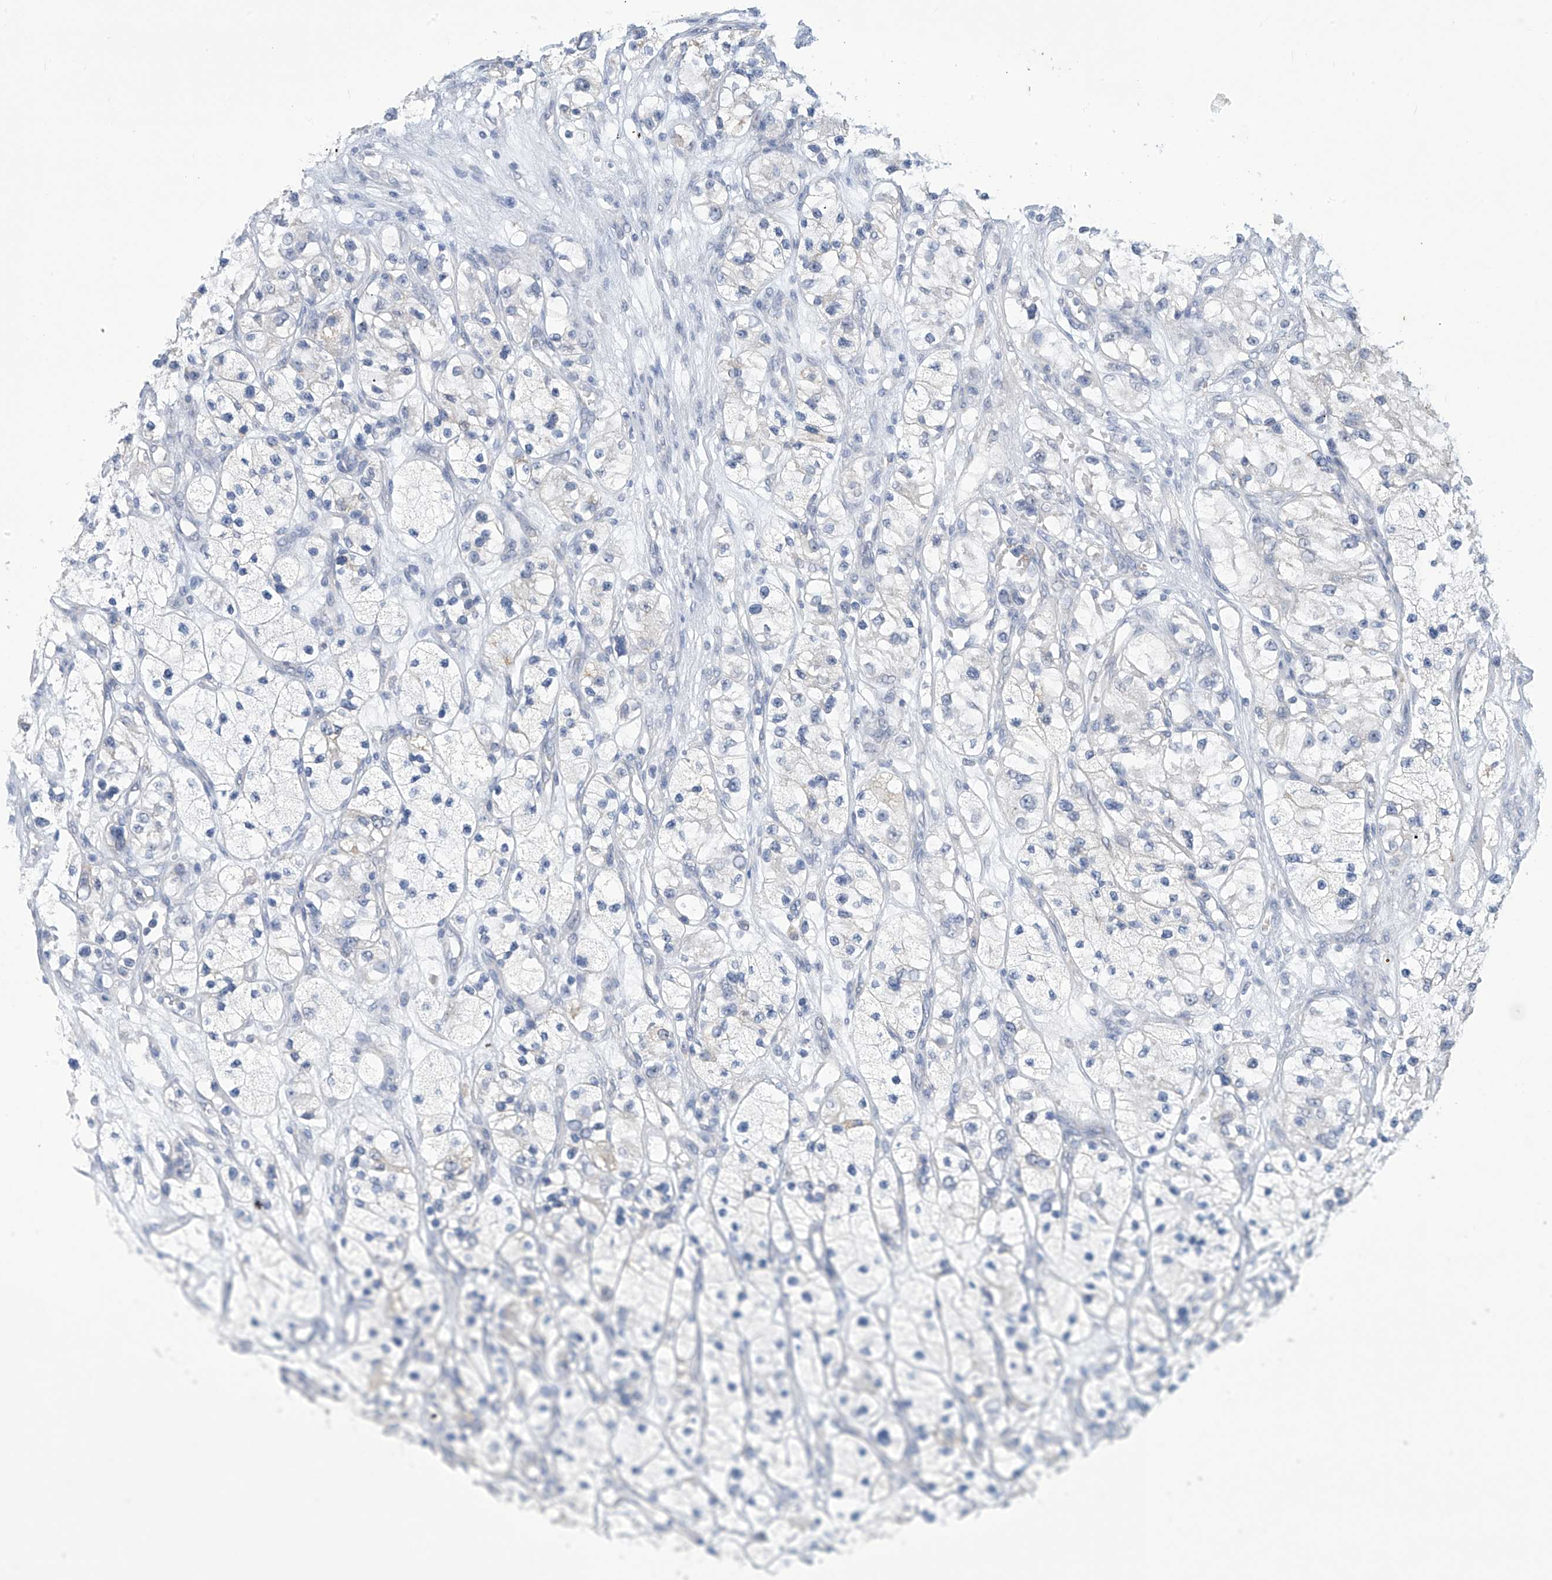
{"staining": {"intensity": "negative", "quantity": "none", "location": "none"}, "tissue": "renal cancer", "cell_type": "Tumor cells", "image_type": "cancer", "snomed": [{"axis": "morphology", "description": "Adenocarcinoma, NOS"}, {"axis": "topography", "description": "Kidney"}], "caption": "Immunohistochemistry (IHC) of human renal cancer shows no expression in tumor cells. Nuclei are stained in blue.", "gene": "IBA57", "patient": {"sex": "female", "age": 57}}